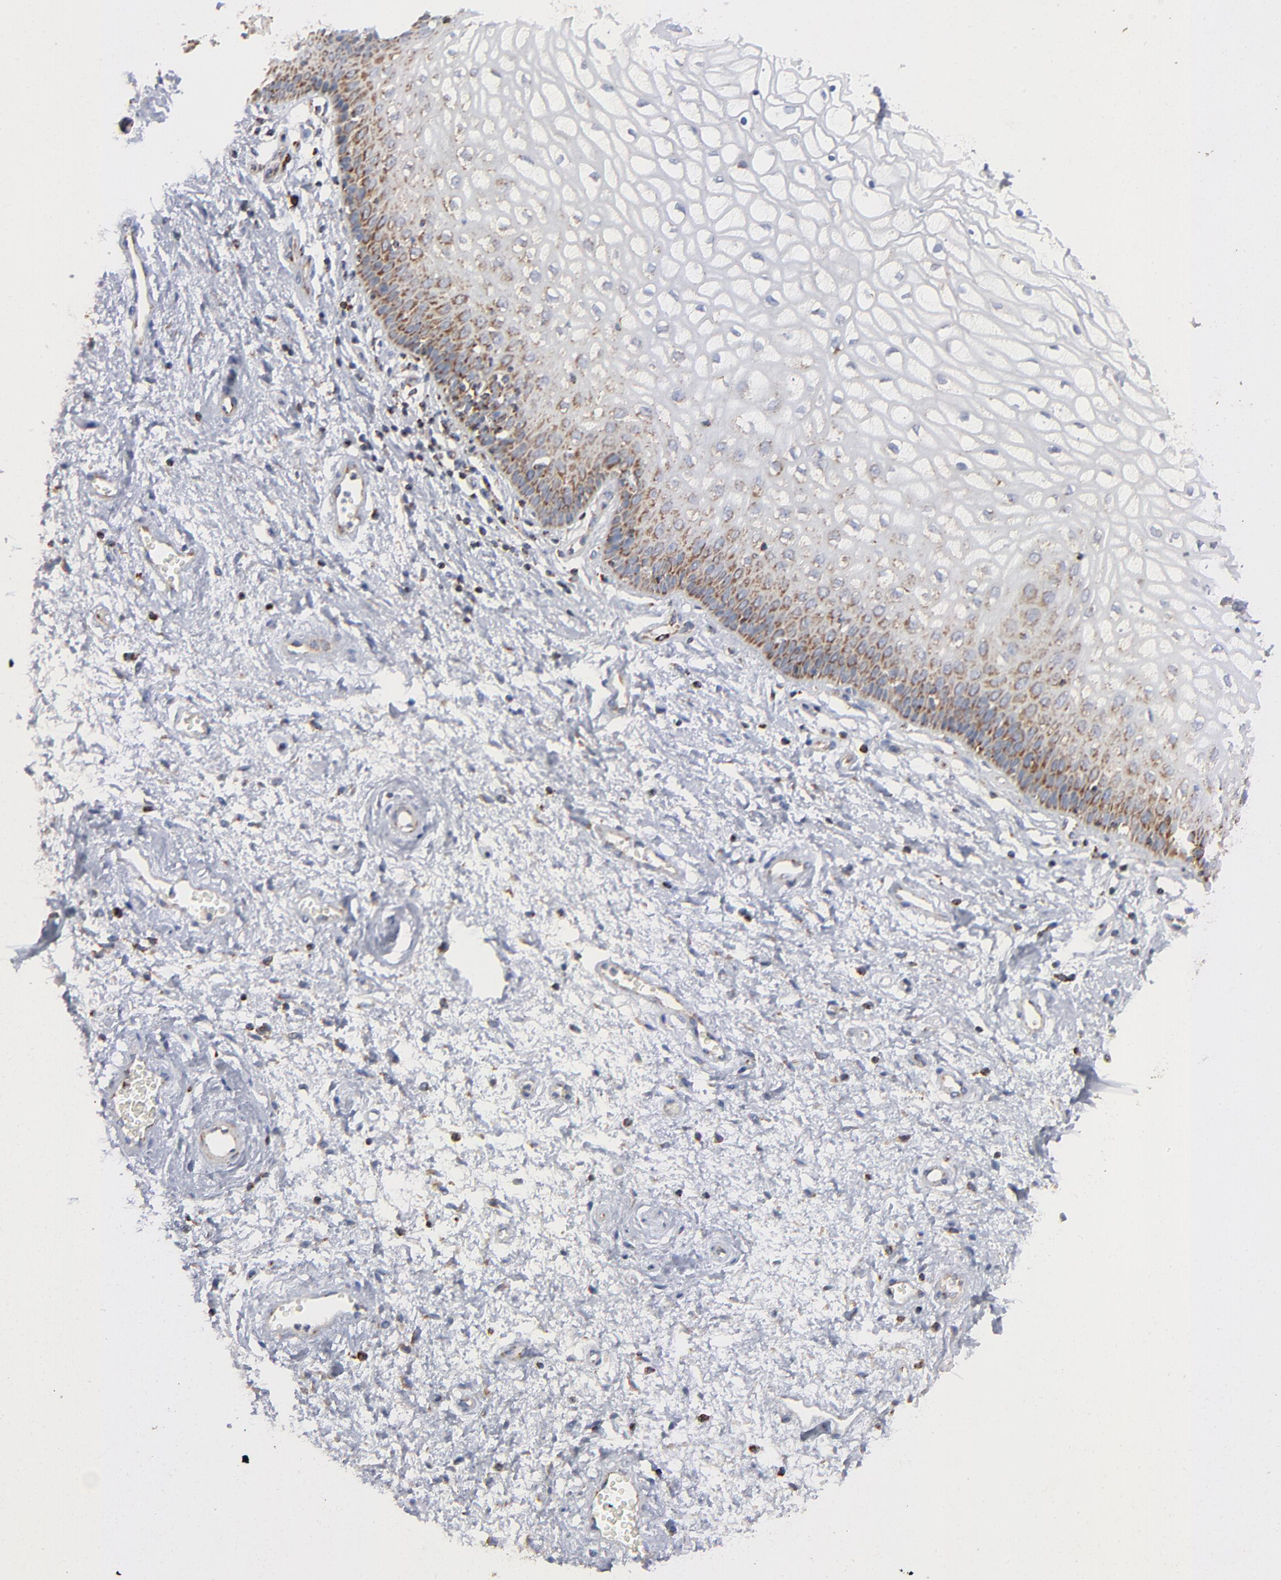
{"staining": {"intensity": "moderate", "quantity": "25%-75%", "location": "cytoplasmic/membranous"}, "tissue": "vagina", "cell_type": "Squamous epithelial cells", "image_type": "normal", "snomed": [{"axis": "morphology", "description": "Normal tissue, NOS"}, {"axis": "topography", "description": "Vagina"}], "caption": "Immunohistochemistry histopathology image of benign human vagina stained for a protein (brown), which shows medium levels of moderate cytoplasmic/membranous staining in approximately 25%-75% of squamous epithelial cells.", "gene": "ASB3", "patient": {"sex": "female", "age": 34}}